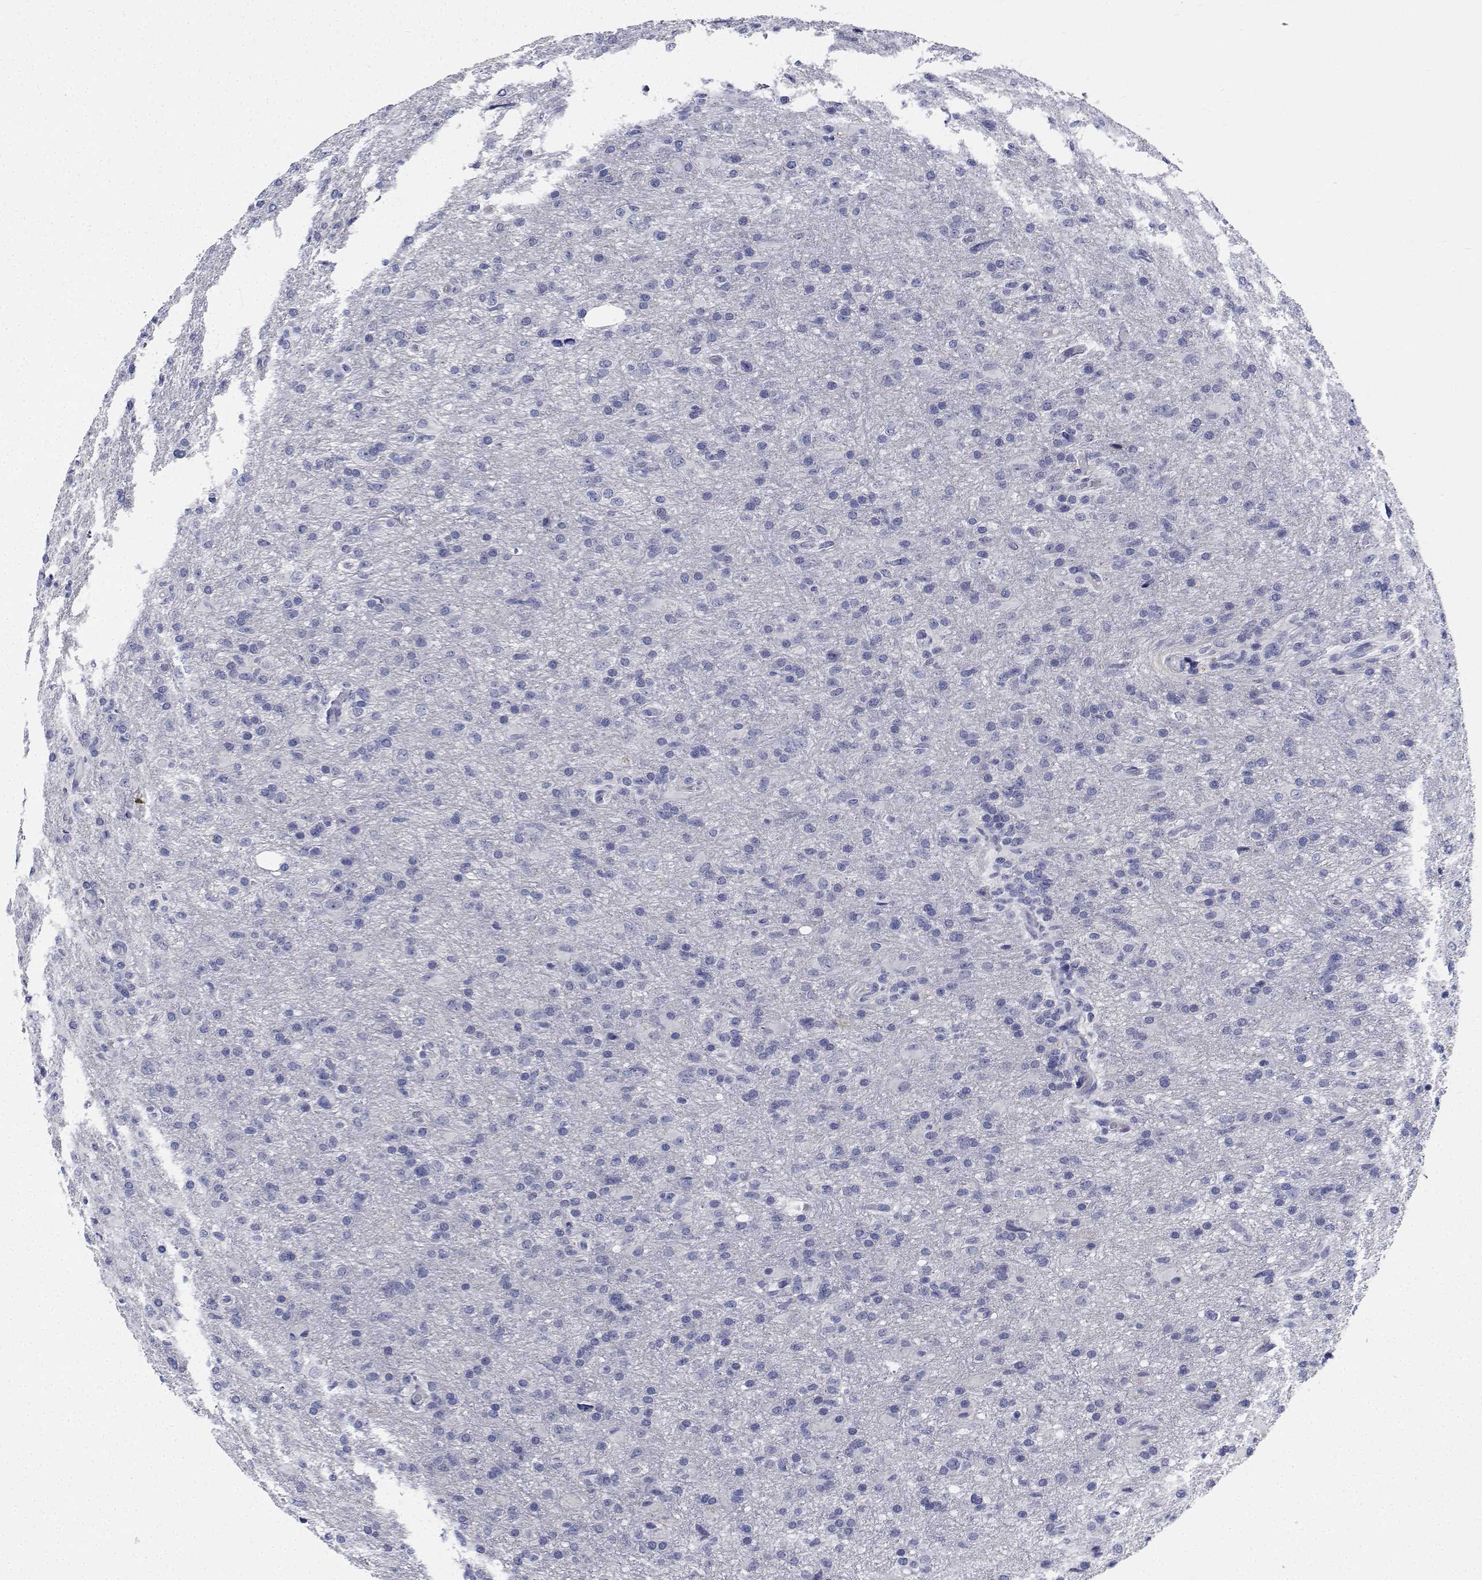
{"staining": {"intensity": "negative", "quantity": "none", "location": "none"}, "tissue": "glioma", "cell_type": "Tumor cells", "image_type": "cancer", "snomed": [{"axis": "morphology", "description": "Glioma, malignant, High grade"}, {"axis": "topography", "description": "Brain"}], "caption": "Immunohistochemical staining of malignant glioma (high-grade) displays no significant positivity in tumor cells.", "gene": "PLXNA4", "patient": {"sex": "male", "age": 68}}